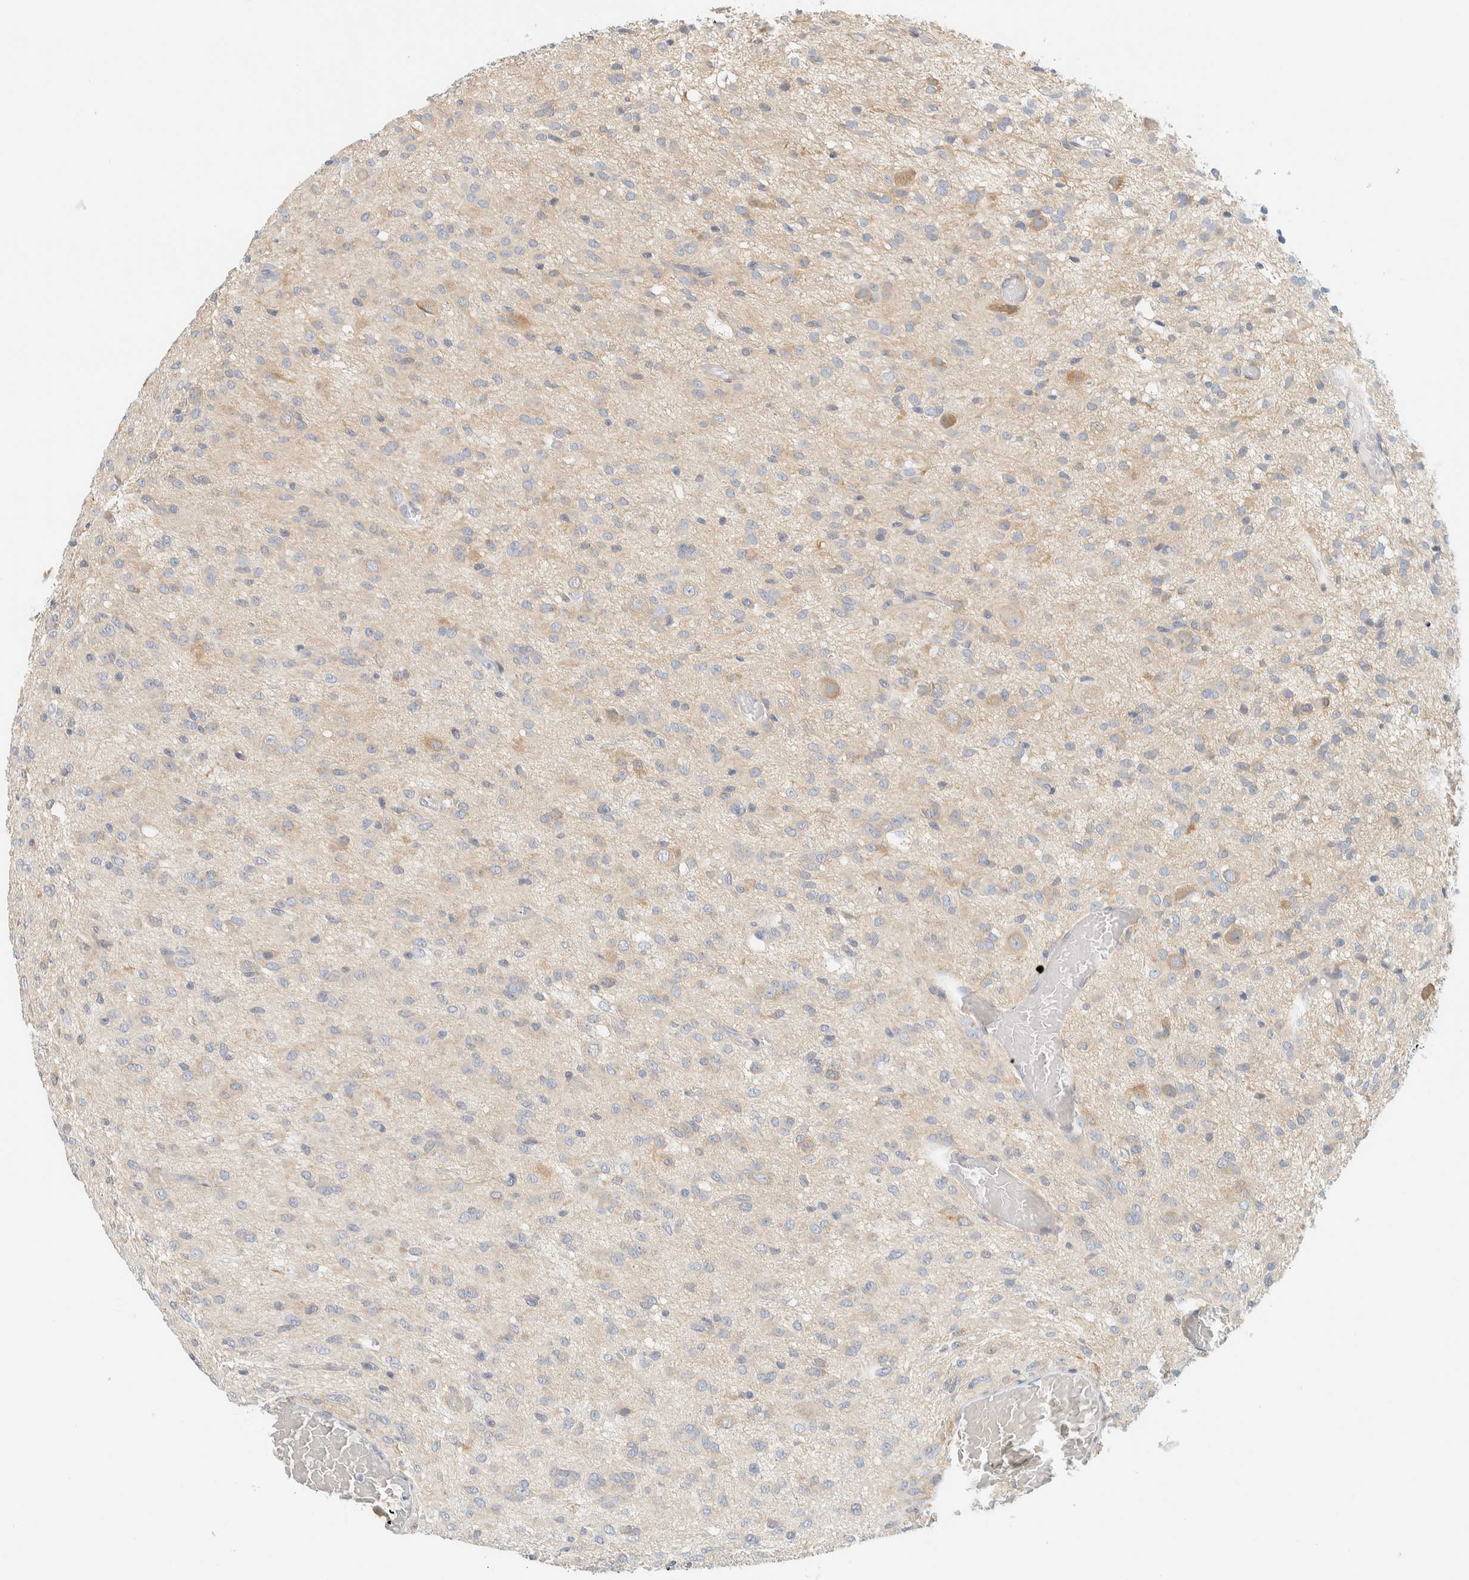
{"staining": {"intensity": "weak", "quantity": "25%-75%", "location": "cytoplasmic/membranous"}, "tissue": "glioma", "cell_type": "Tumor cells", "image_type": "cancer", "snomed": [{"axis": "morphology", "description": "Glioma, malignant, High grade"}, {"axis": "topography", "description": "Brain"}], "caption": "The image demonstrates a brown stain indicating the presence of a protein in the cytoplasmic/membranous of tumor cells in glioma.", "gene": "PTGES3L-AARSD1", "patient": {"sex": "female", "age": 59}}